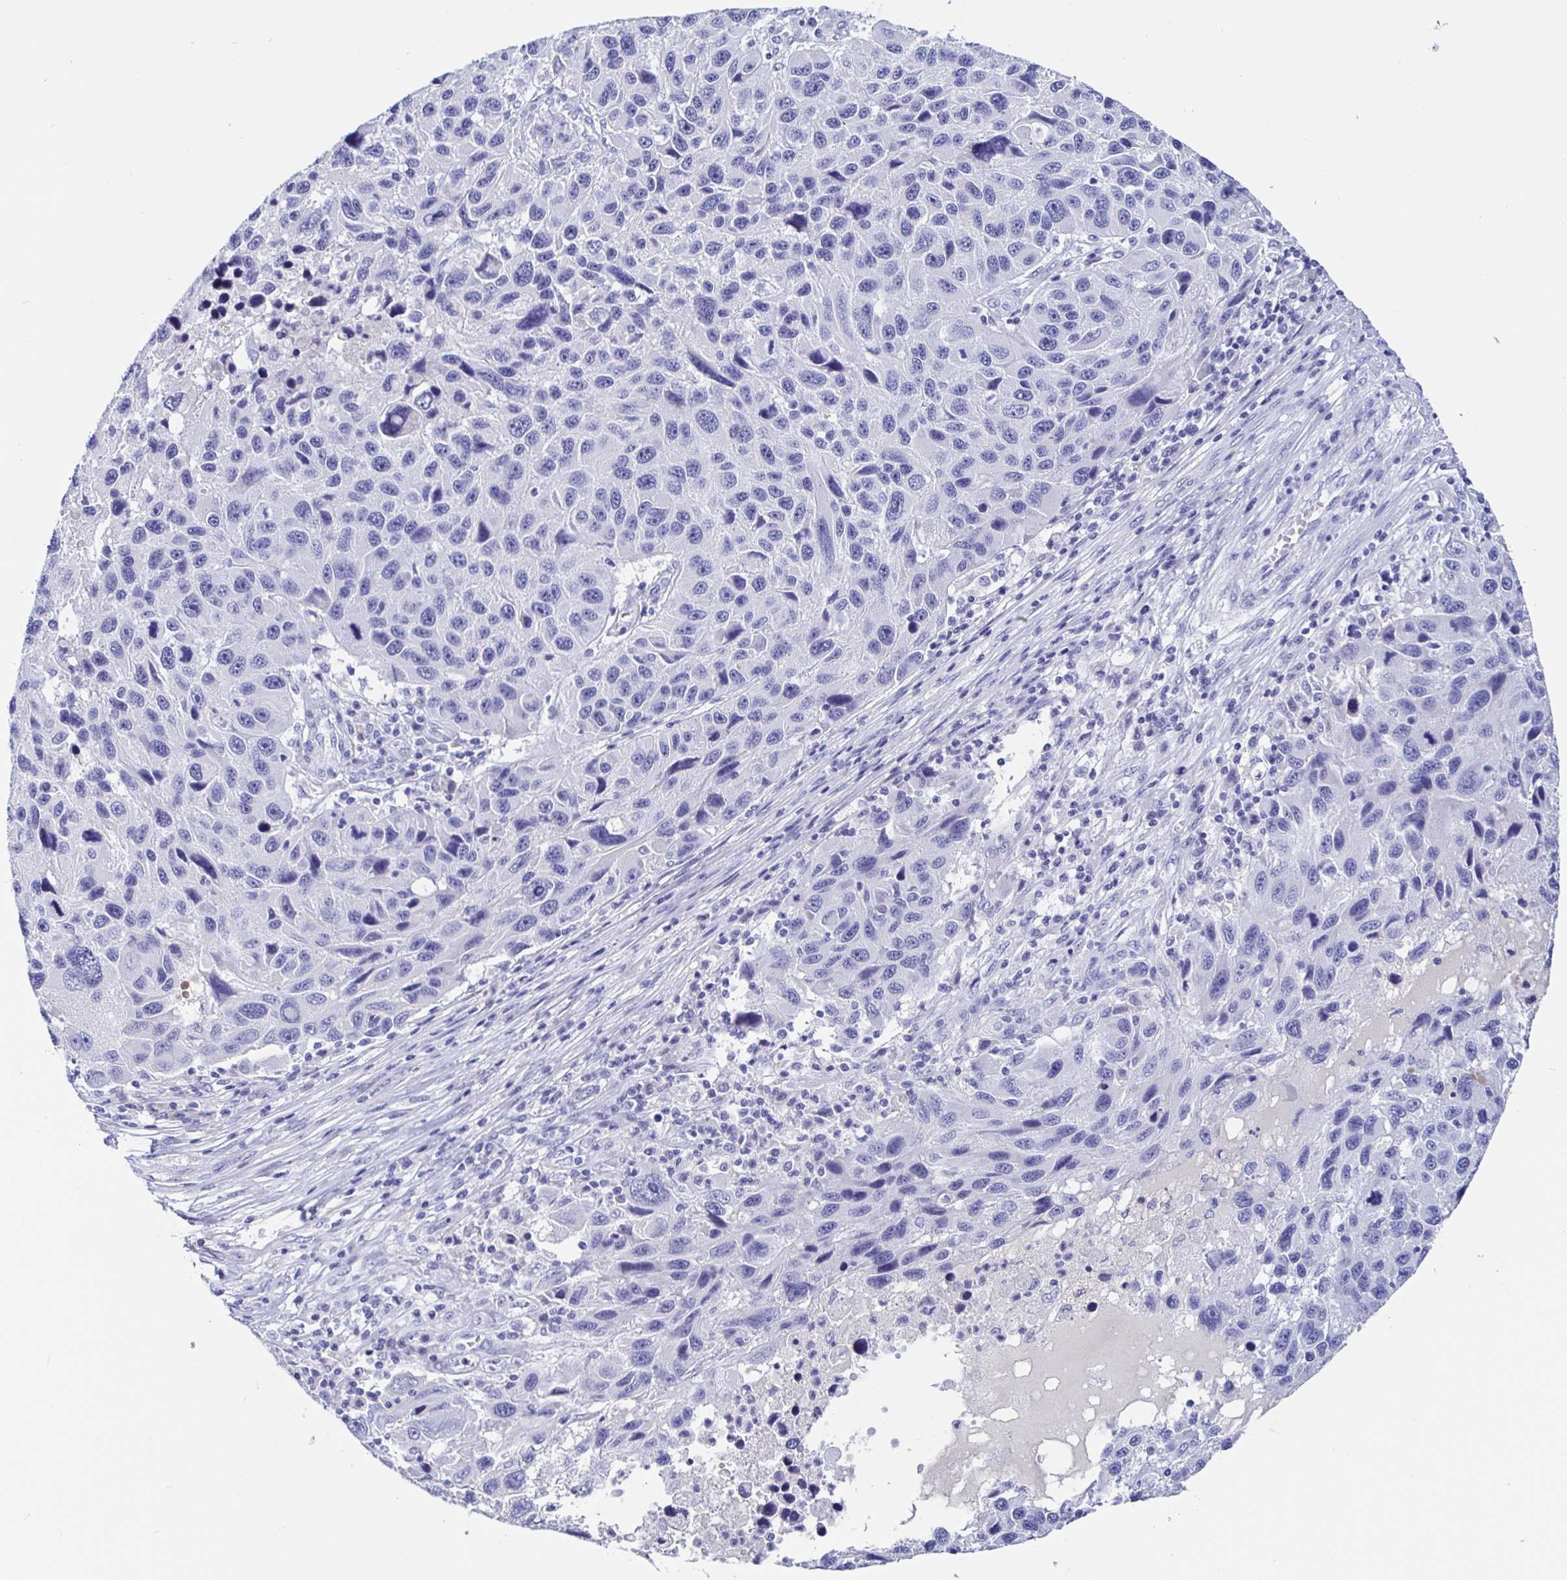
{"staining": {"intensity": "negative", "quantity": "none", "location": "none"}, "tissue": "melanoma", "cell_type": "Tumor cells", "image_type": "cancer", "snomed": [{"axis": "morphology", "description": "Malignant melanoma, NOS"}, {"axis": "topography", "description": "Skin"}], "caption": "Tumor cells are negative for protein expression in human melanoma.", "gene": "MAOA", "patient": {"sex": "male", "age": 53}}